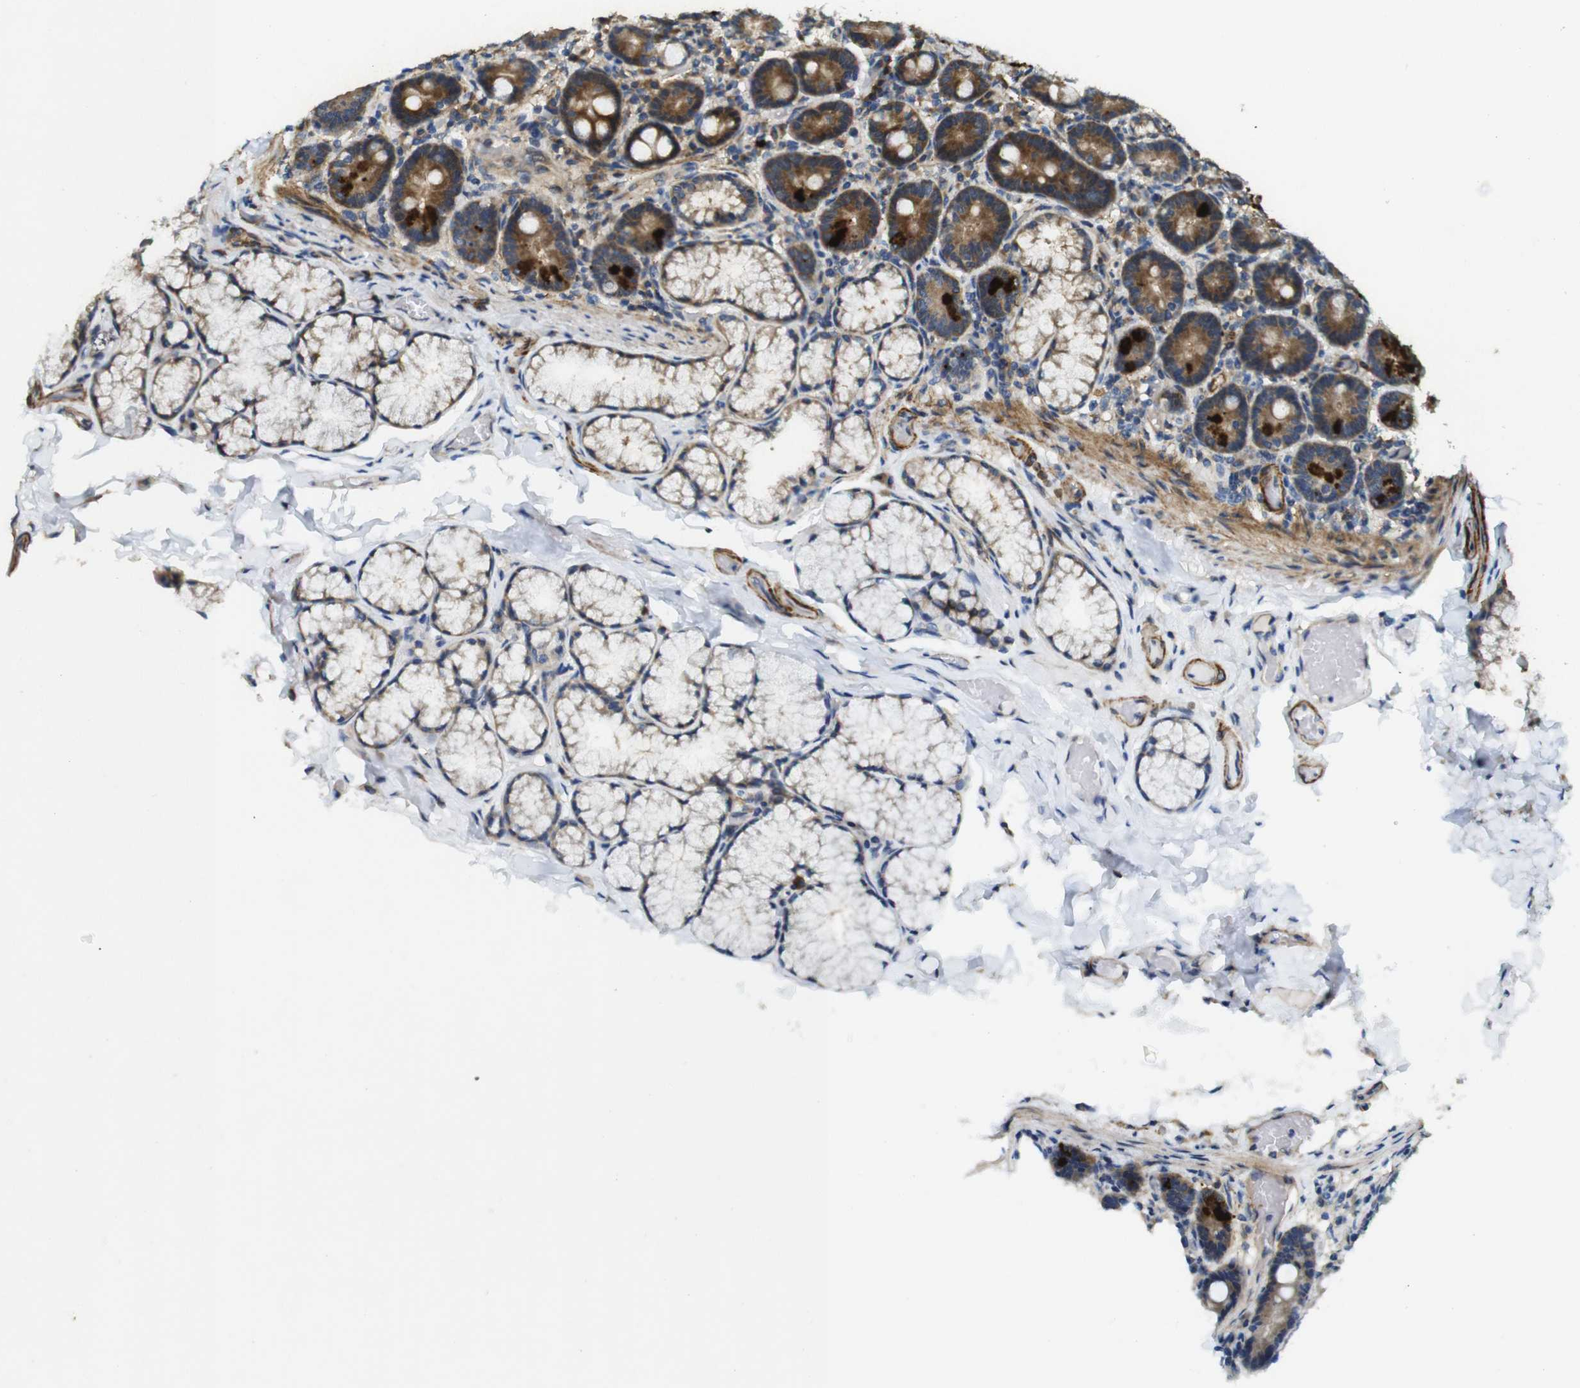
{"staining": {"intensity": "strong", "quantity": ">75%", "location": "cytoplasmic/membranous"}, "tissue": "duodenum", "cell_type": "Glandular cells", "image_type": "normal", "snomed": [{"axis": "morphology", "description": "Normal tissue, NOS"}, {"axis": "topography", "description": "Duodenum"}], "caption": "This is a histology image of immunohistochemistry (IHC) staining of unremarkable duodenum, which shows strong positivity in the cytoplasmic/membranous of glandular cells.", "gene": "BNIP3", "patient": {"sex": "male", "age": 54}}